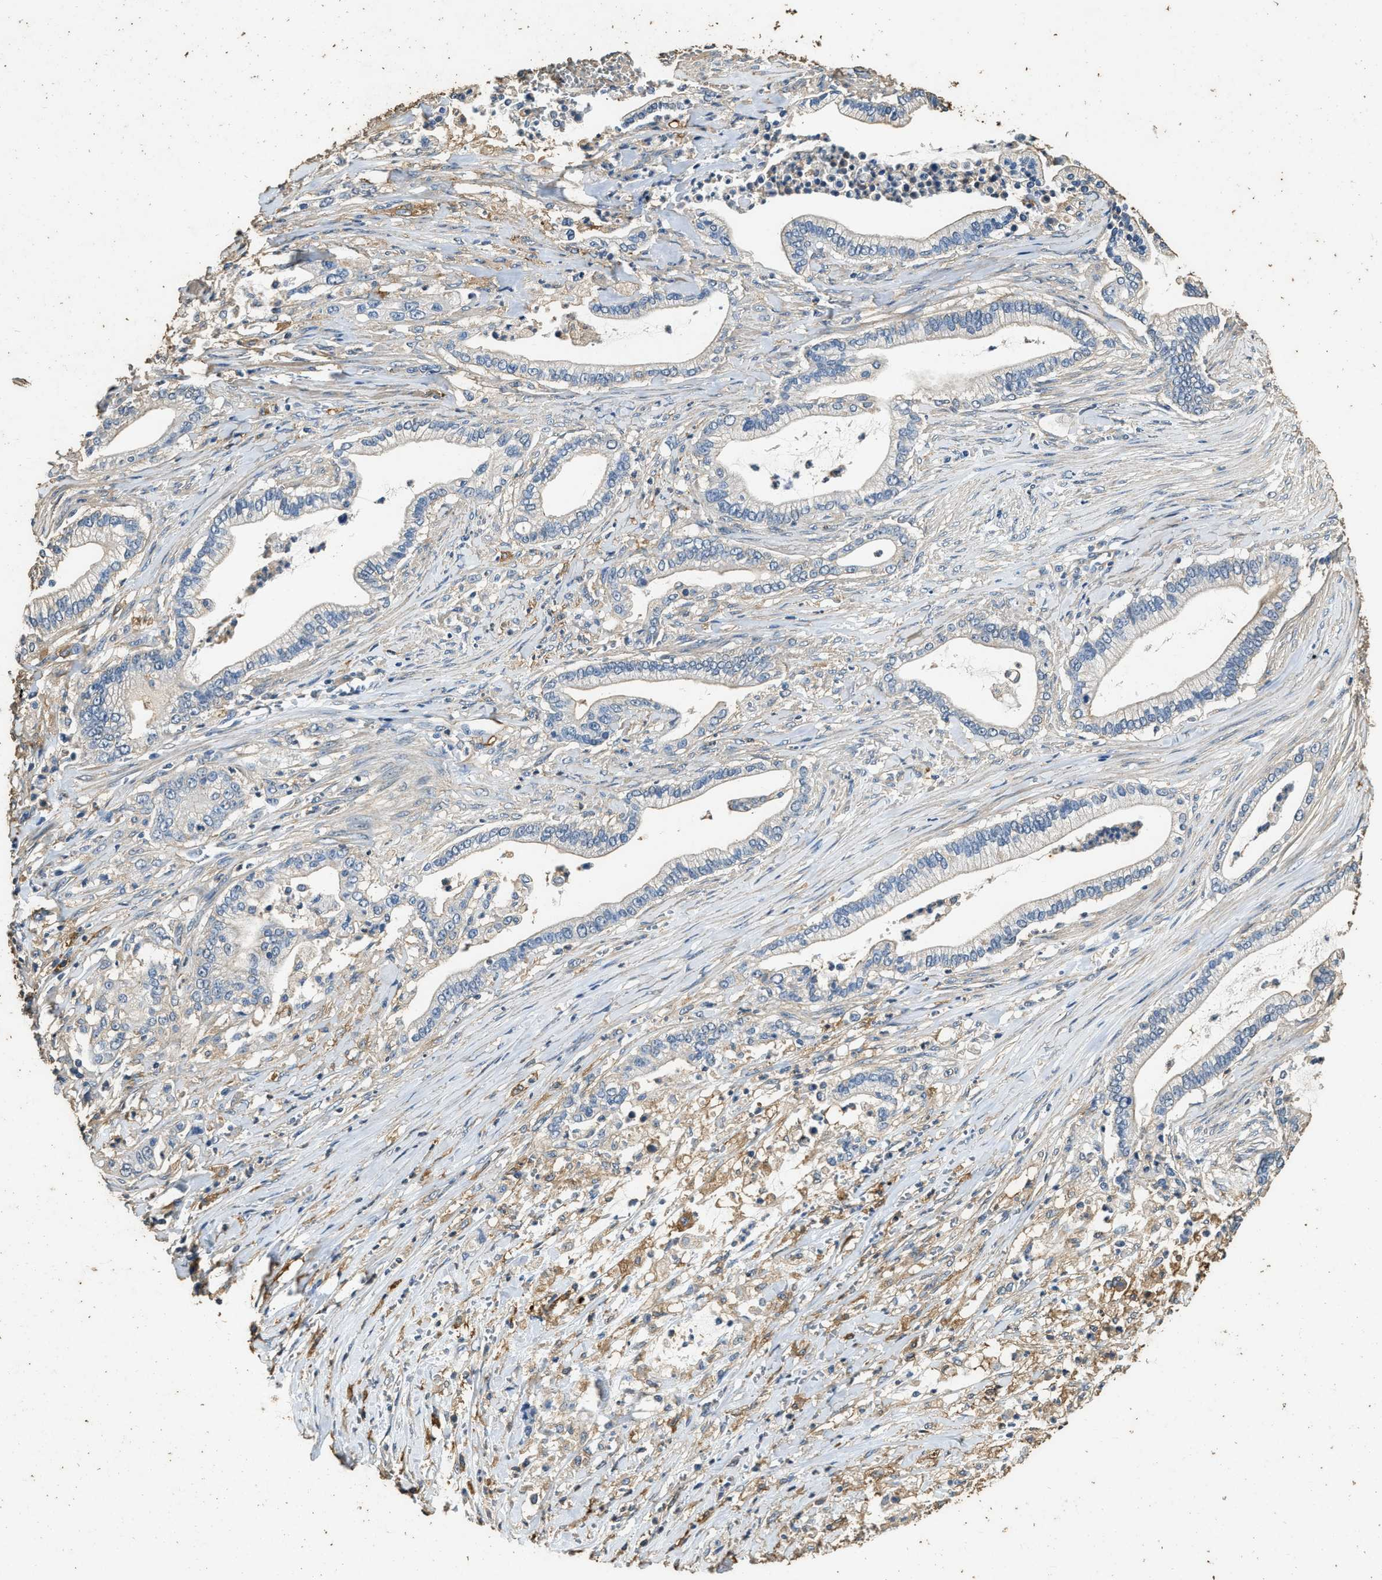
{"staining": {"intensity": "negative", "quantity": "none", "location": "none"}, "tissue": "pancreatic cancer", "cell_type": "Tumor cells", "image_type": "cancer", "snomed": [{"axis": "morphology", "description": "Adenocarcinoma, NOS"}, {"axis": "topography", "description": "Pancreas"}], "caption": "This is an immunohistochemistry micrograph of human pancreatic cancer (adenocarcinoma). There is no expression in tumor cells.", "gene": "MIB1", "patient": {"sex": "male", "age": 69}}